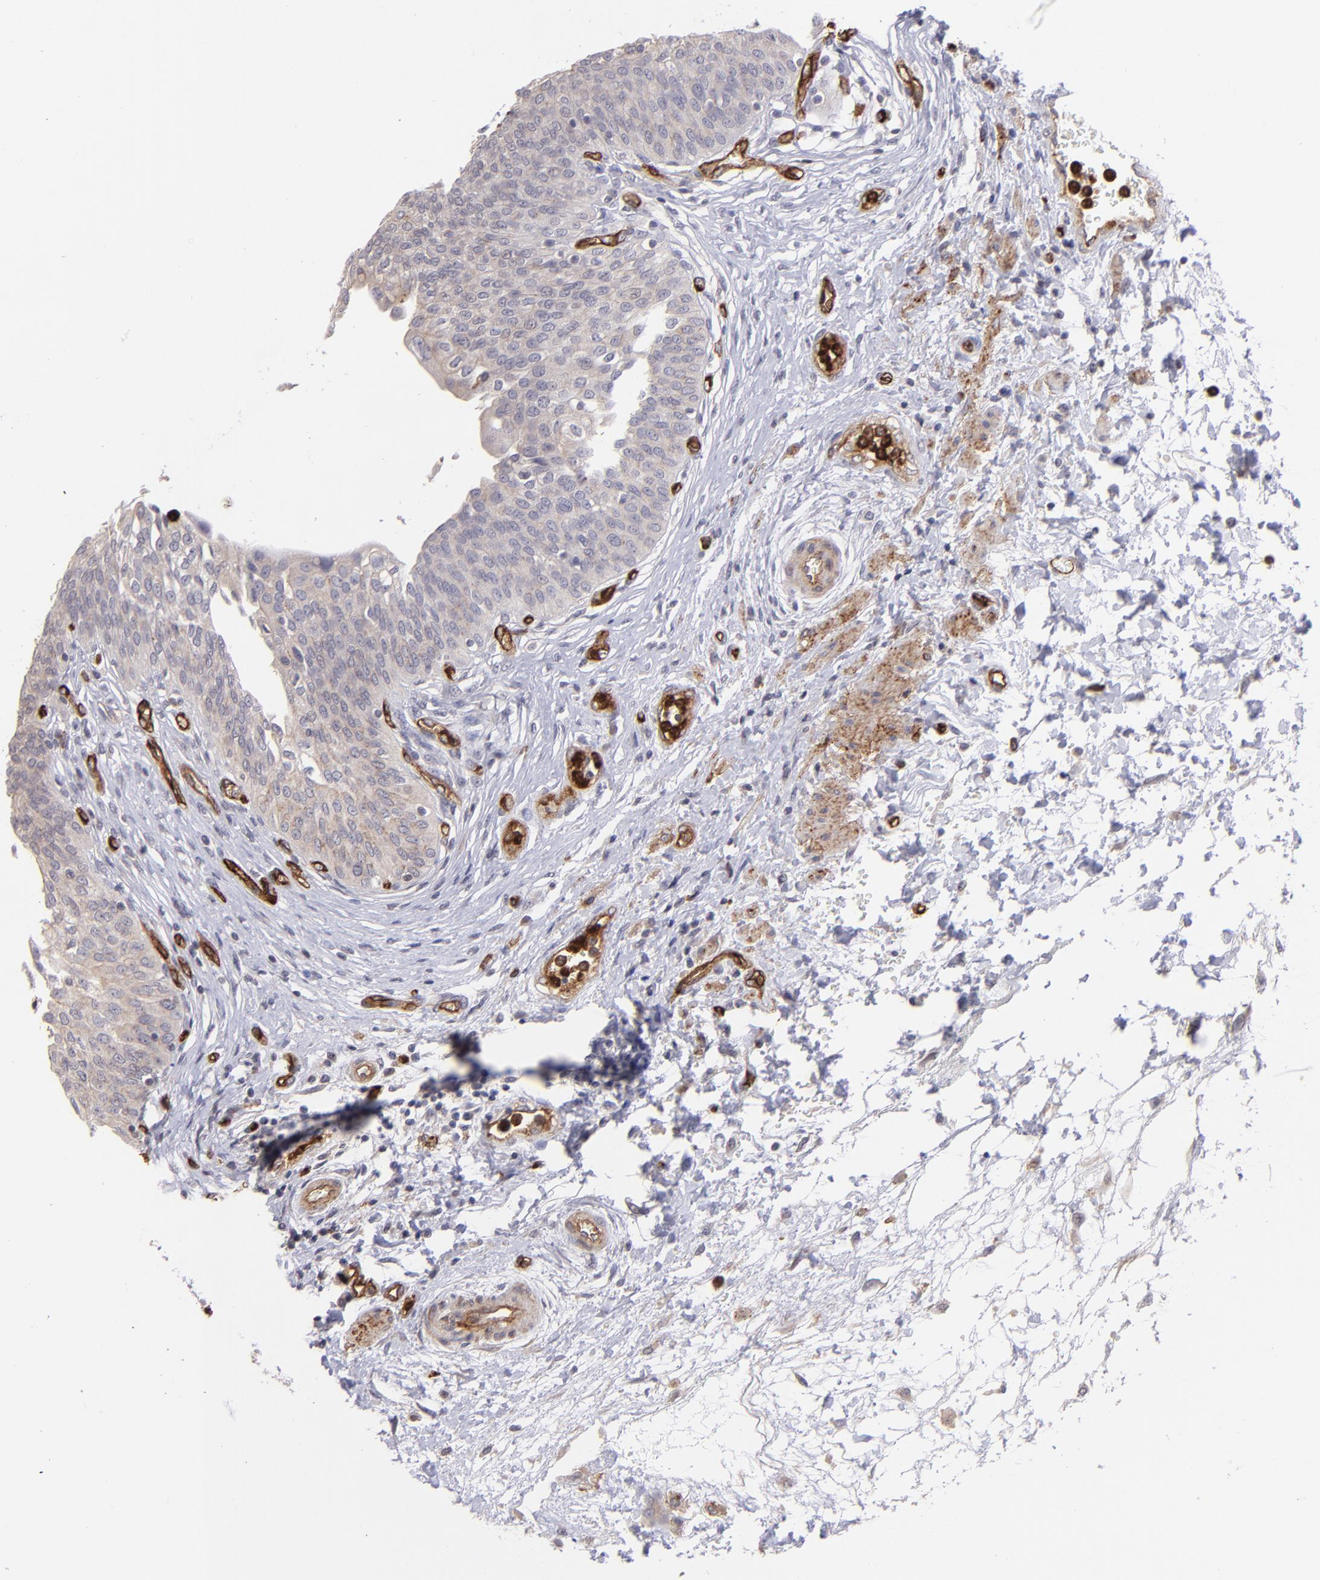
{"staining": {"intensity": "weak", "quantity": ">75%", "location": "cytoplasmic/membranous"}, "tissue": "urinary bladder", "cell_type": "Urothelial cells", "image_type": "normal", "snomed": [{"axis": "morphology", "description": "Normal tissue, NOS"}, {"axis": "topography", "description": "Smooth muscle"}, {"axis": "topography", "description": "Urinary bladder"}], "caption": "A brown stain shows weak cytoplasmic/membranous expression of a protein in urothelial cells of normal urinary bladder.", "gene": "DYSF", "patient": {"sex": "male", "age": 35}}